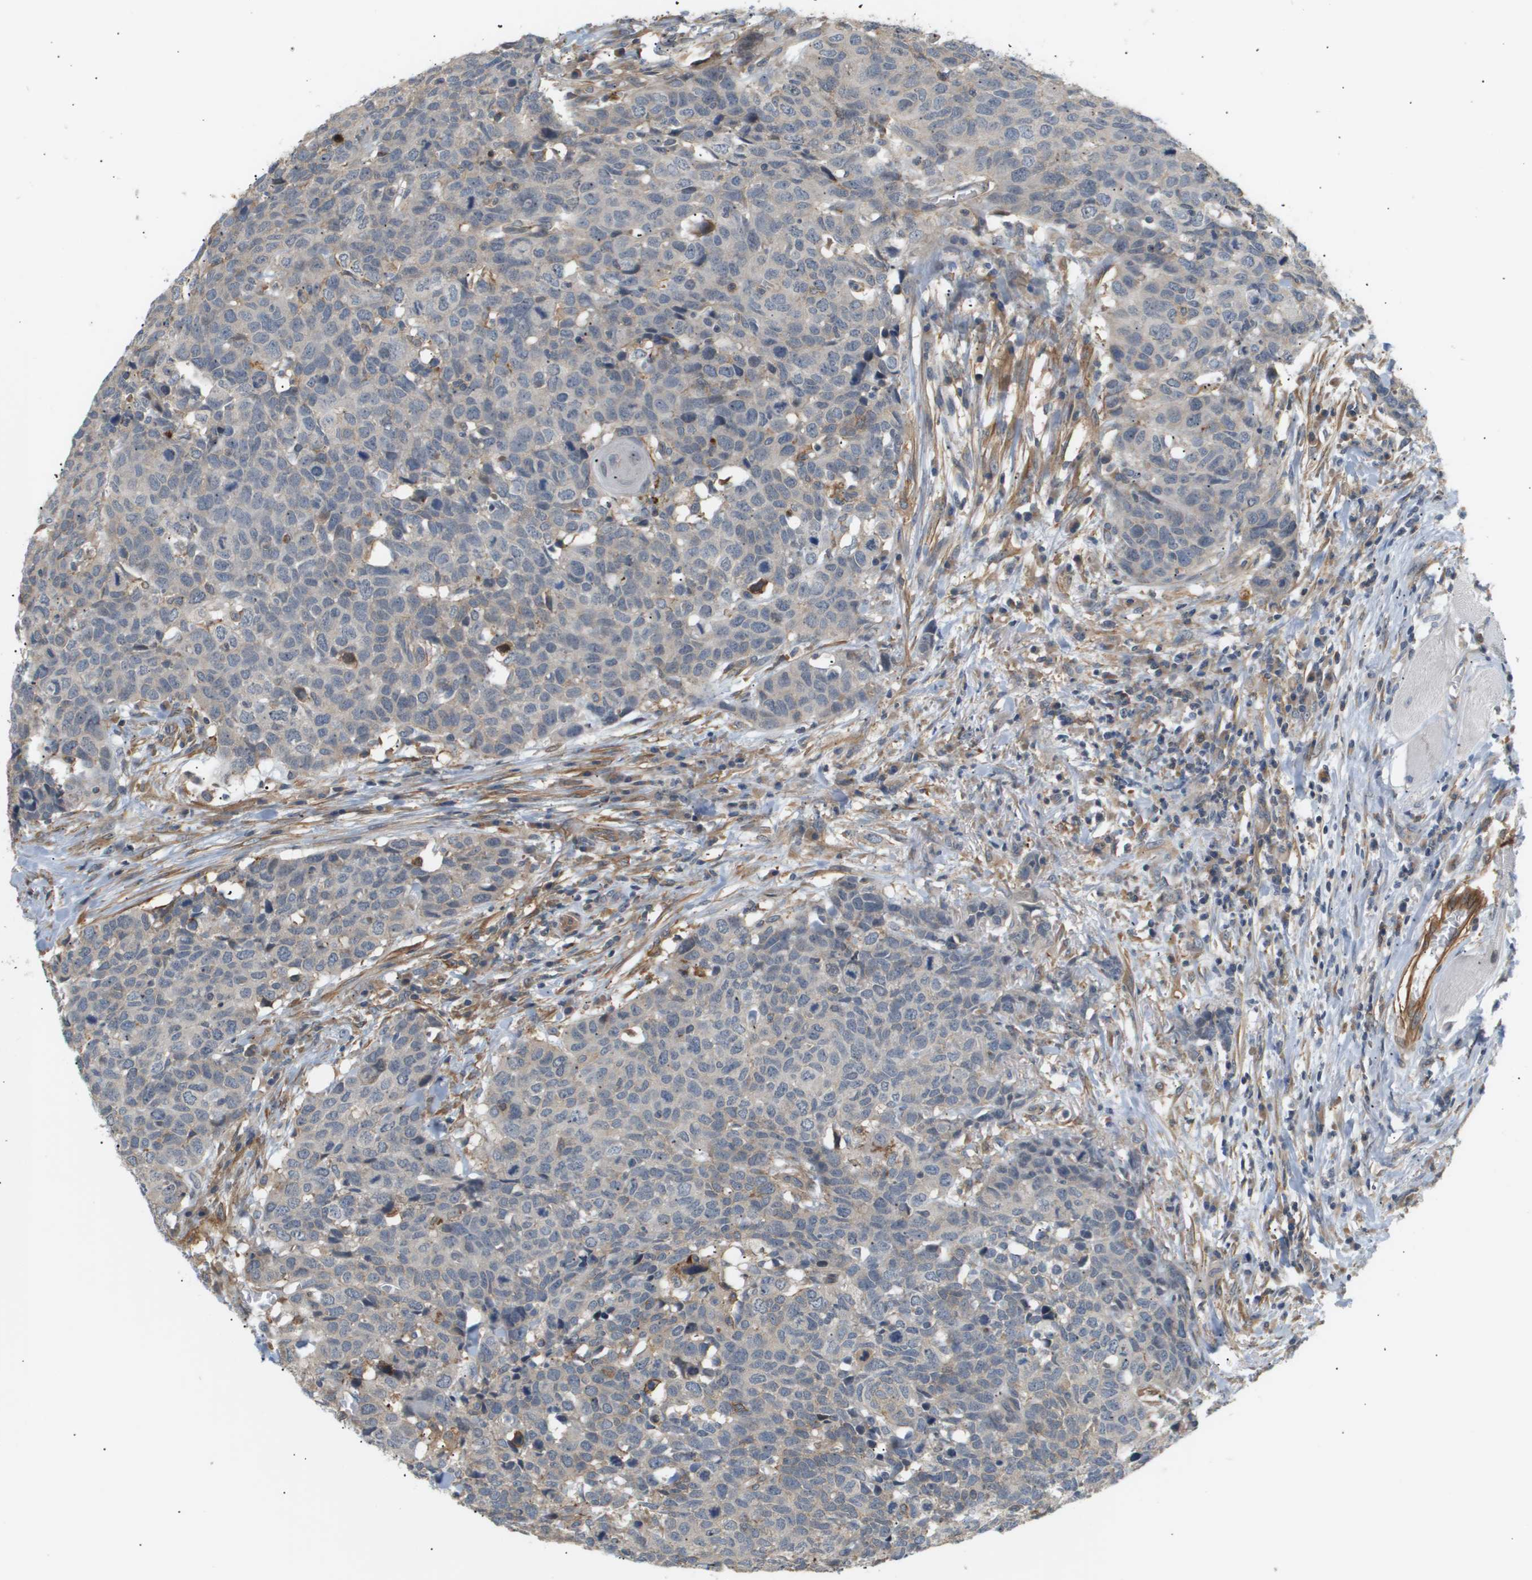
{"staining": {"intensity": "negative", "quantity": "none", "location": "none"}, "tissue": "head and neck cancer", "cell_type": "Tumor cells", "image_type": "cancer", "snomed": [{"axis": "morphology", "description": "Squamous cell carcinoma, NOS"}, {"axis": "topography", "description": "Head-Neck"}], "caption": "DAB (3,3'-diaminobenzidine) immunohistochemical staining of human head and neck squamous cell carcinoma shows no significant staining in tumor cells. Nuclei are stained in blue.", "gene": "CORO2B", "patient": {"sex": "male", "age": 66}}